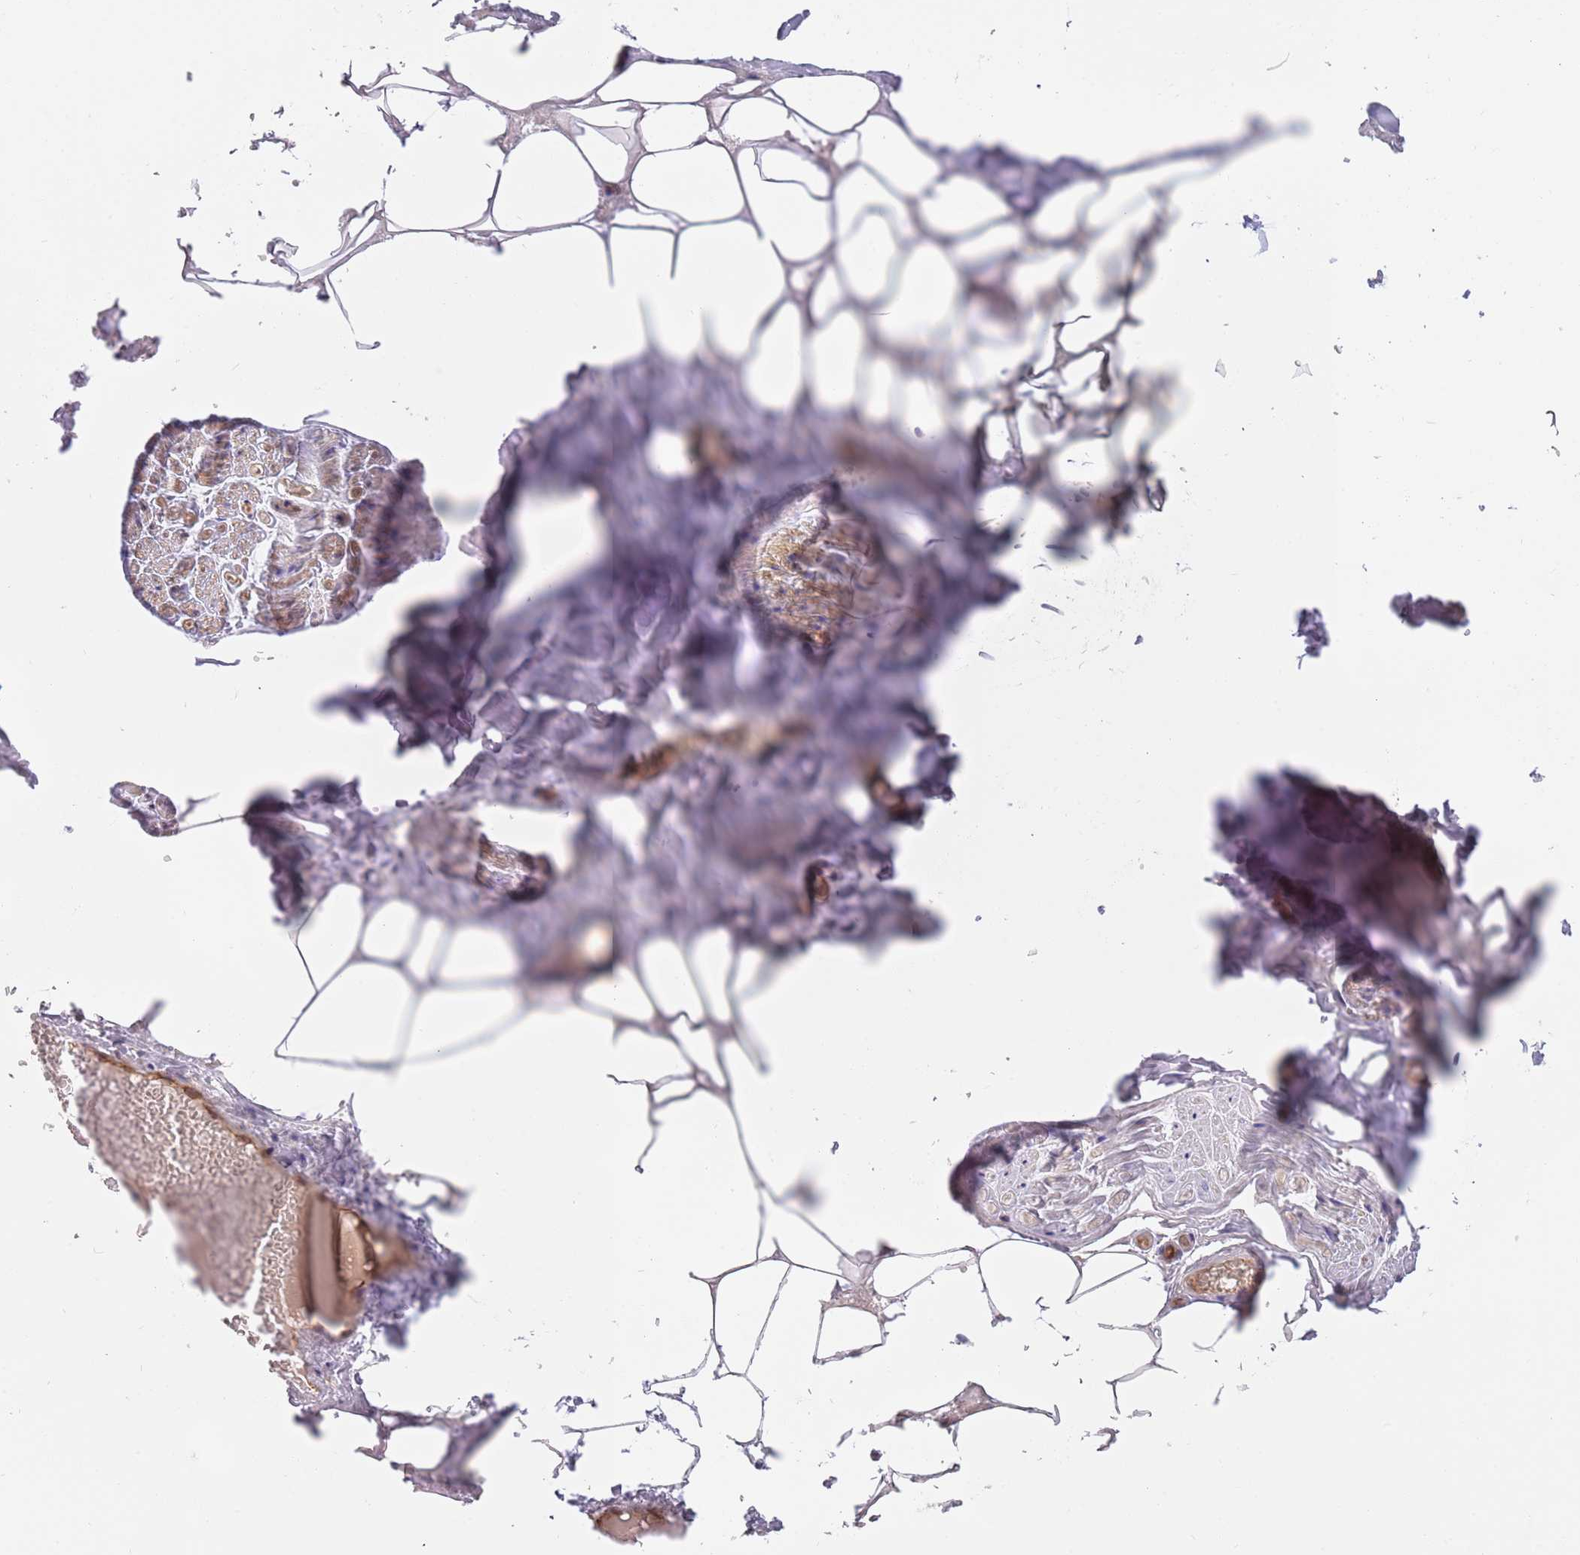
{"staining": {"intensity": "negative", "quantity": "none", "location": "none"}, "tissue": "adipose tissue", "cell_type": "Adipocytes", "image_type": "normal", "snomed": [{"axis": "morphology", "description": "Normal tissue, NOS"}, {"axis": "topography", "description": "Salivary gland"}, {"axis": "topography", "description": "Peripheral nerve tissue"}], "caption": "High power microscopy image of an IHC micrograph of benign adipose tissue, revealing no significant staining in adipocytes. (DAB immunohistochemistry visualized using brightfield microscopy, high magnification).", "gene": "GUK1", "patient": {"sex": "male", "age": 38}}